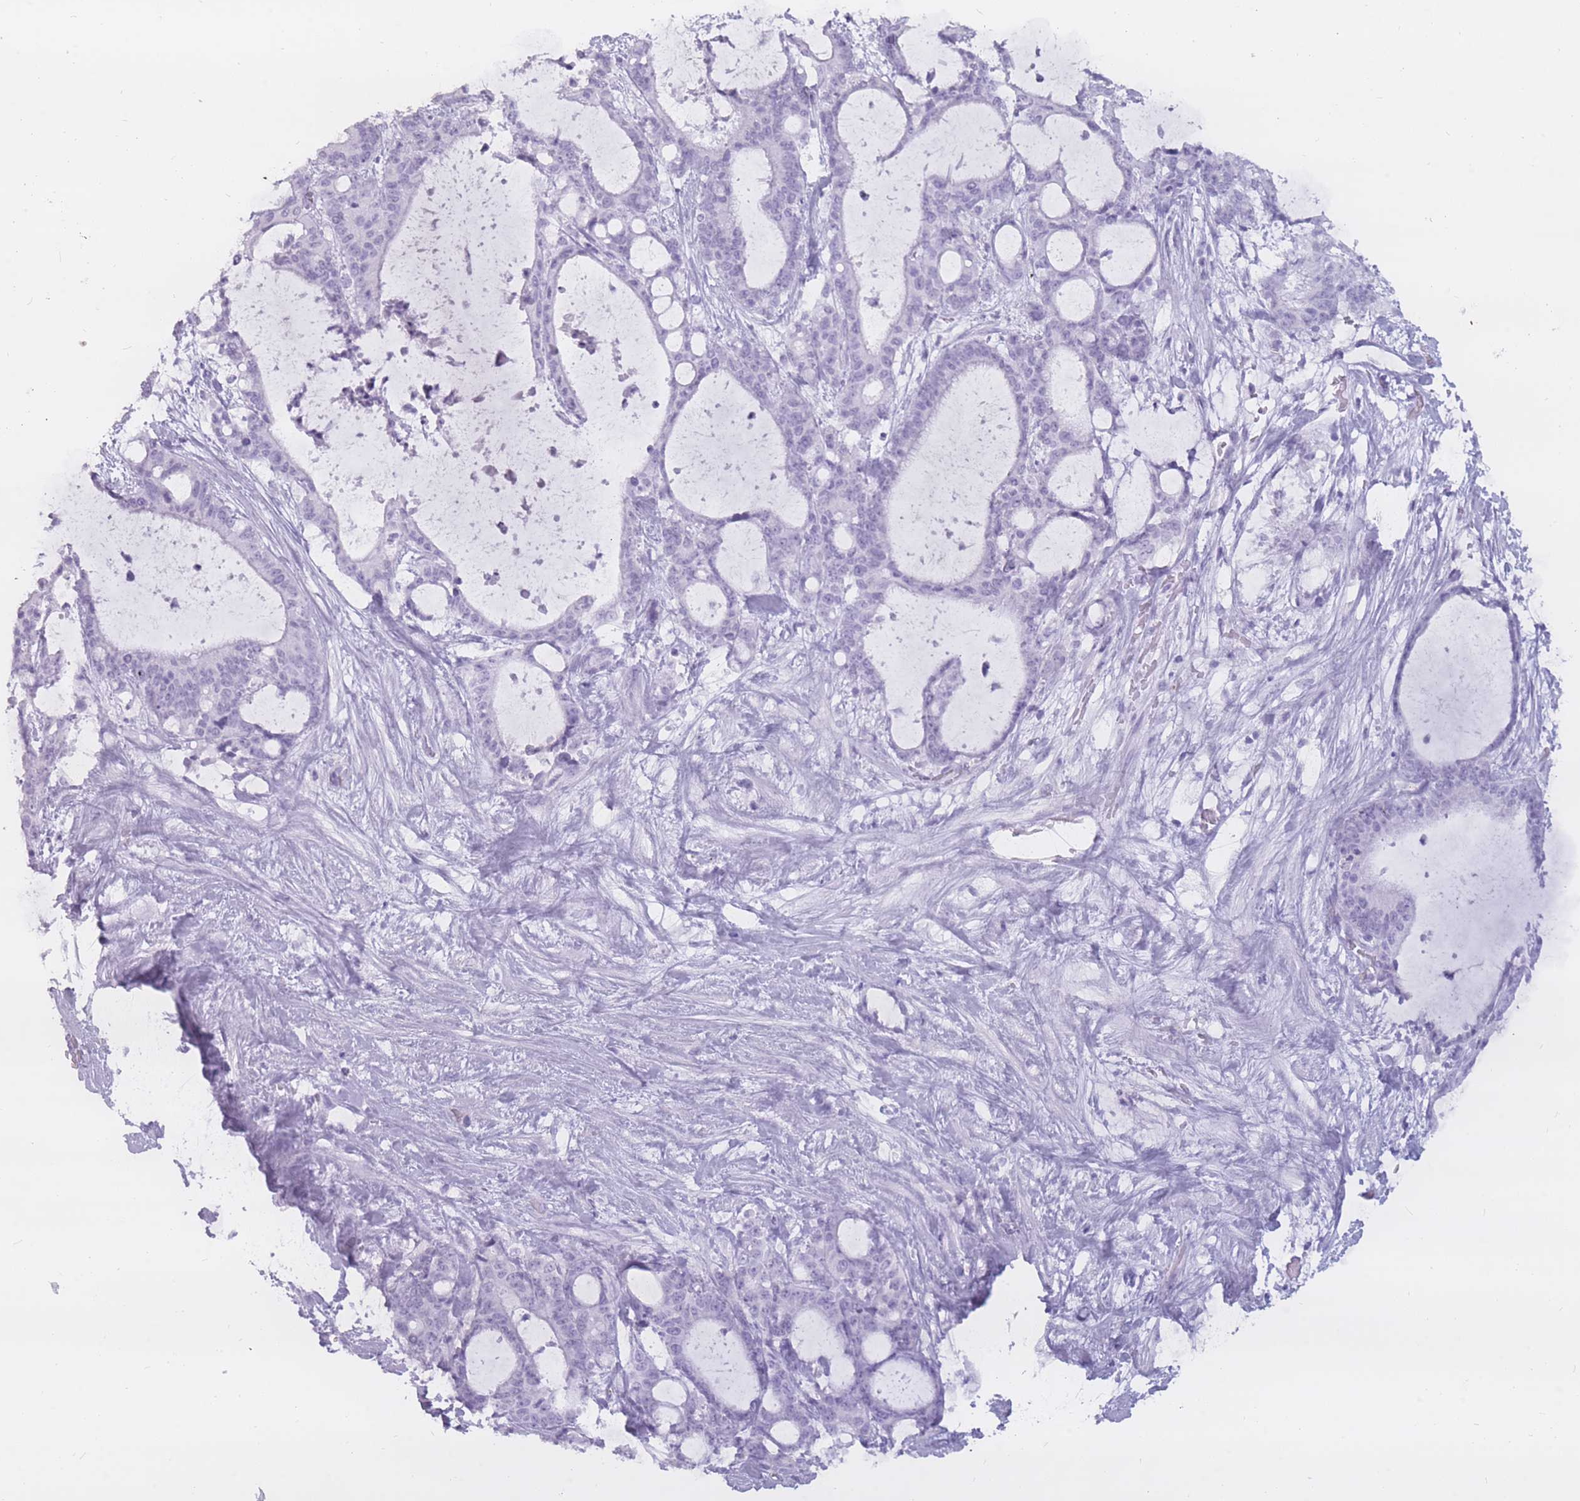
{"staining": {"intensity": "negative", "quantity": "none", "location": "none"}, "tissue": "liver cancer", "cell_type": "Tumor cells", "image_type": "cancer", "snomed": [{"axis": "morphology", "description": "Normal tissue, NOS"}, {"axis": "morphology", "description": "Cholangiocarcinoma"}, {"axis": "topography", "description": "Liver"}, {"axis": "topography", "description": "Peripheral nerve tissue"}], "caption": "Immunohistochemistry of liver cancer (cholangiocarcinoma) exhibits no expression in tumor cells.", "gene": "PNMA3", "patient": {"sex": "female", "age": 73}}